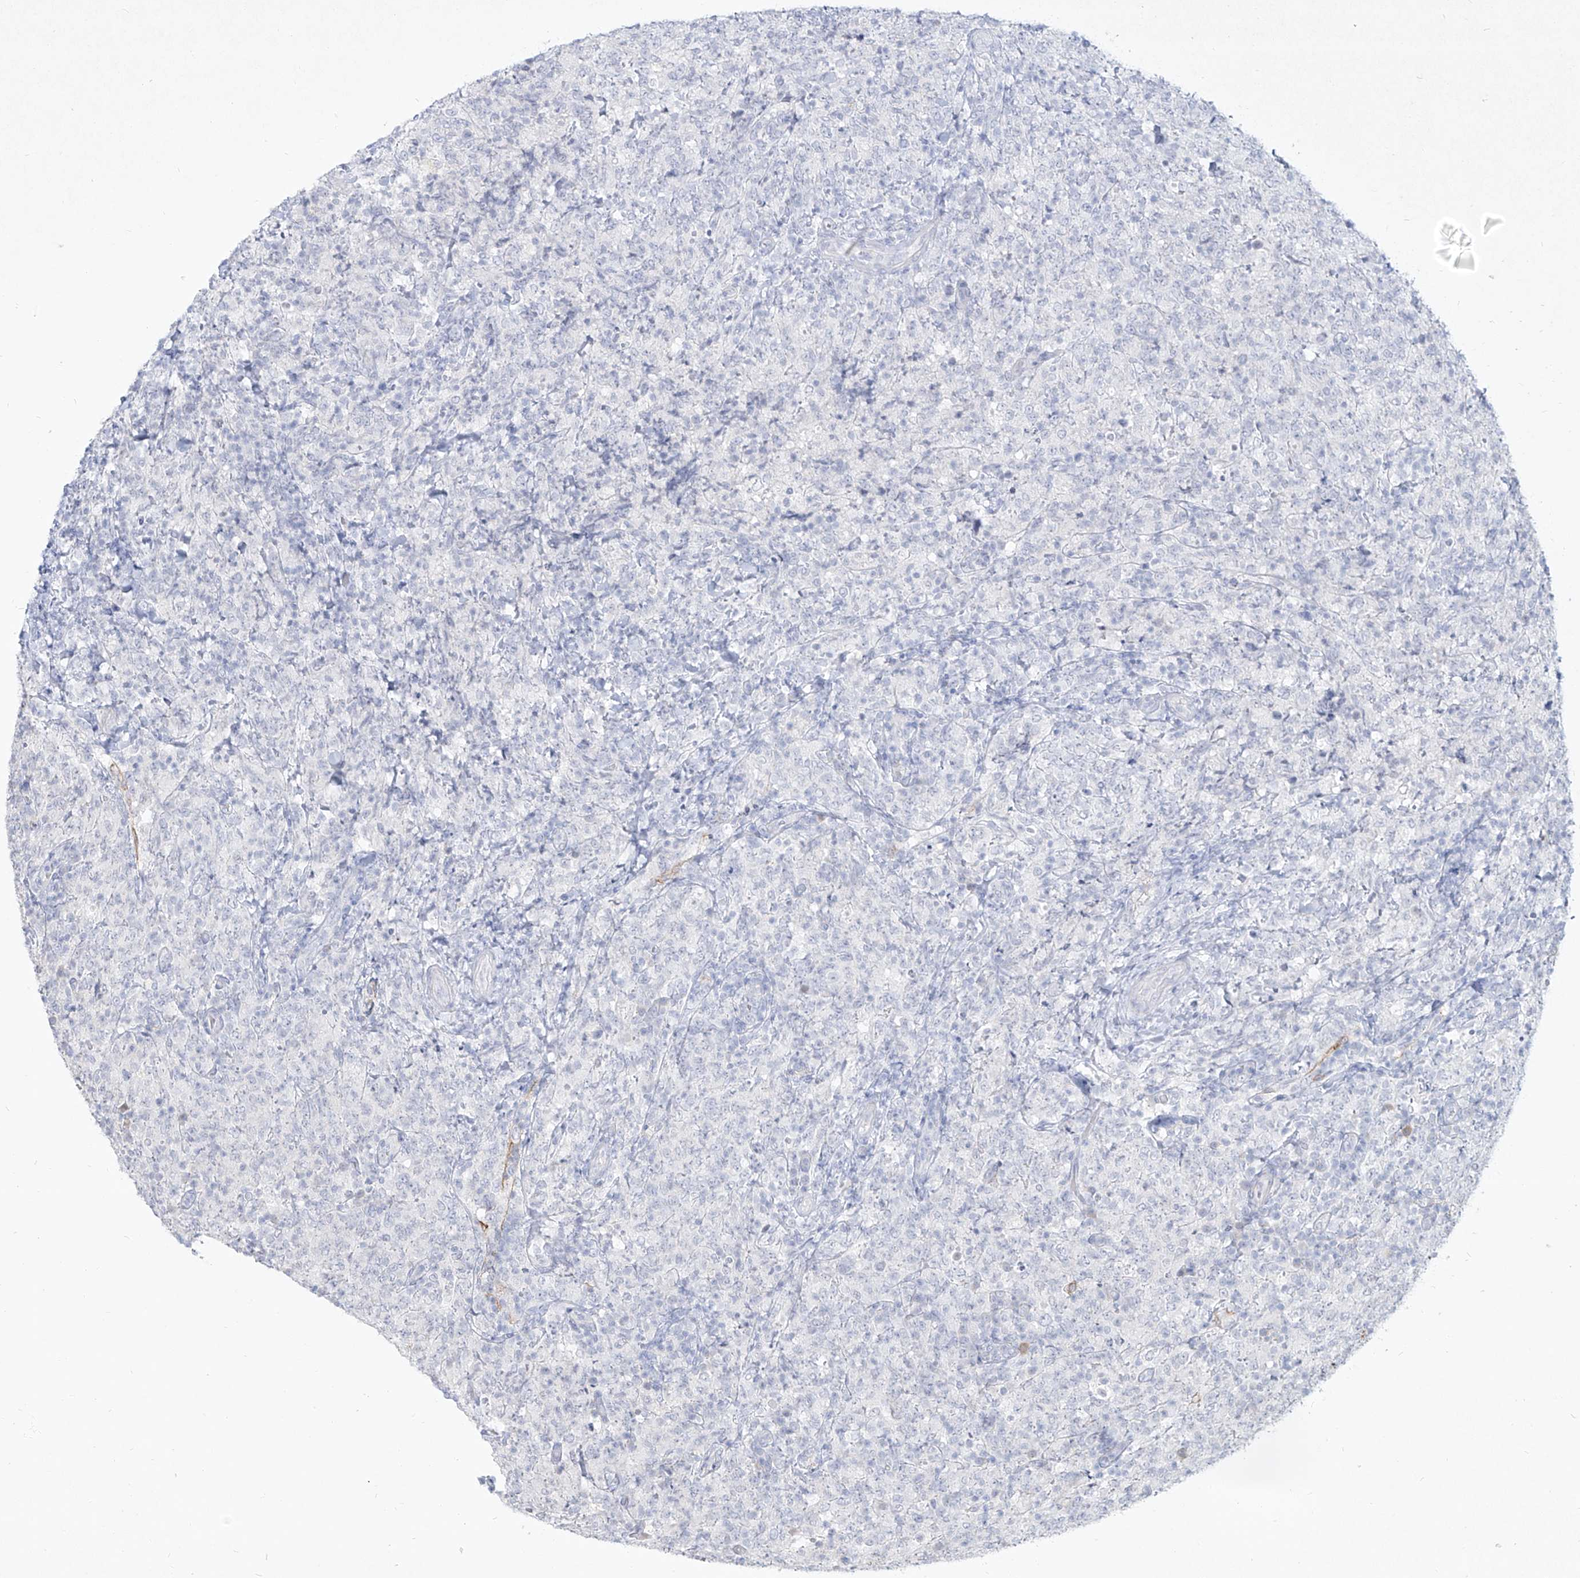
{"staining": {"intensity": "negative", "quantity": "none", "location": "none"}, "tissue": "lymphoma", "cell_type": "Tumor cells", "image_type": "cancer", "snomed": [{"axis": "morphology", "description": "Malignant lymphoma, non-Hodgkin's type, High grade"}, {"axis": "topography", "description": "Tonsil"}], "caption": "A high-resolution photomicrograph shows IHC staining of lymphoma, which exhibits no significant staining in tumor cells.", "gene": "CD209", "patient": {"sex": "female", "age": 36}}